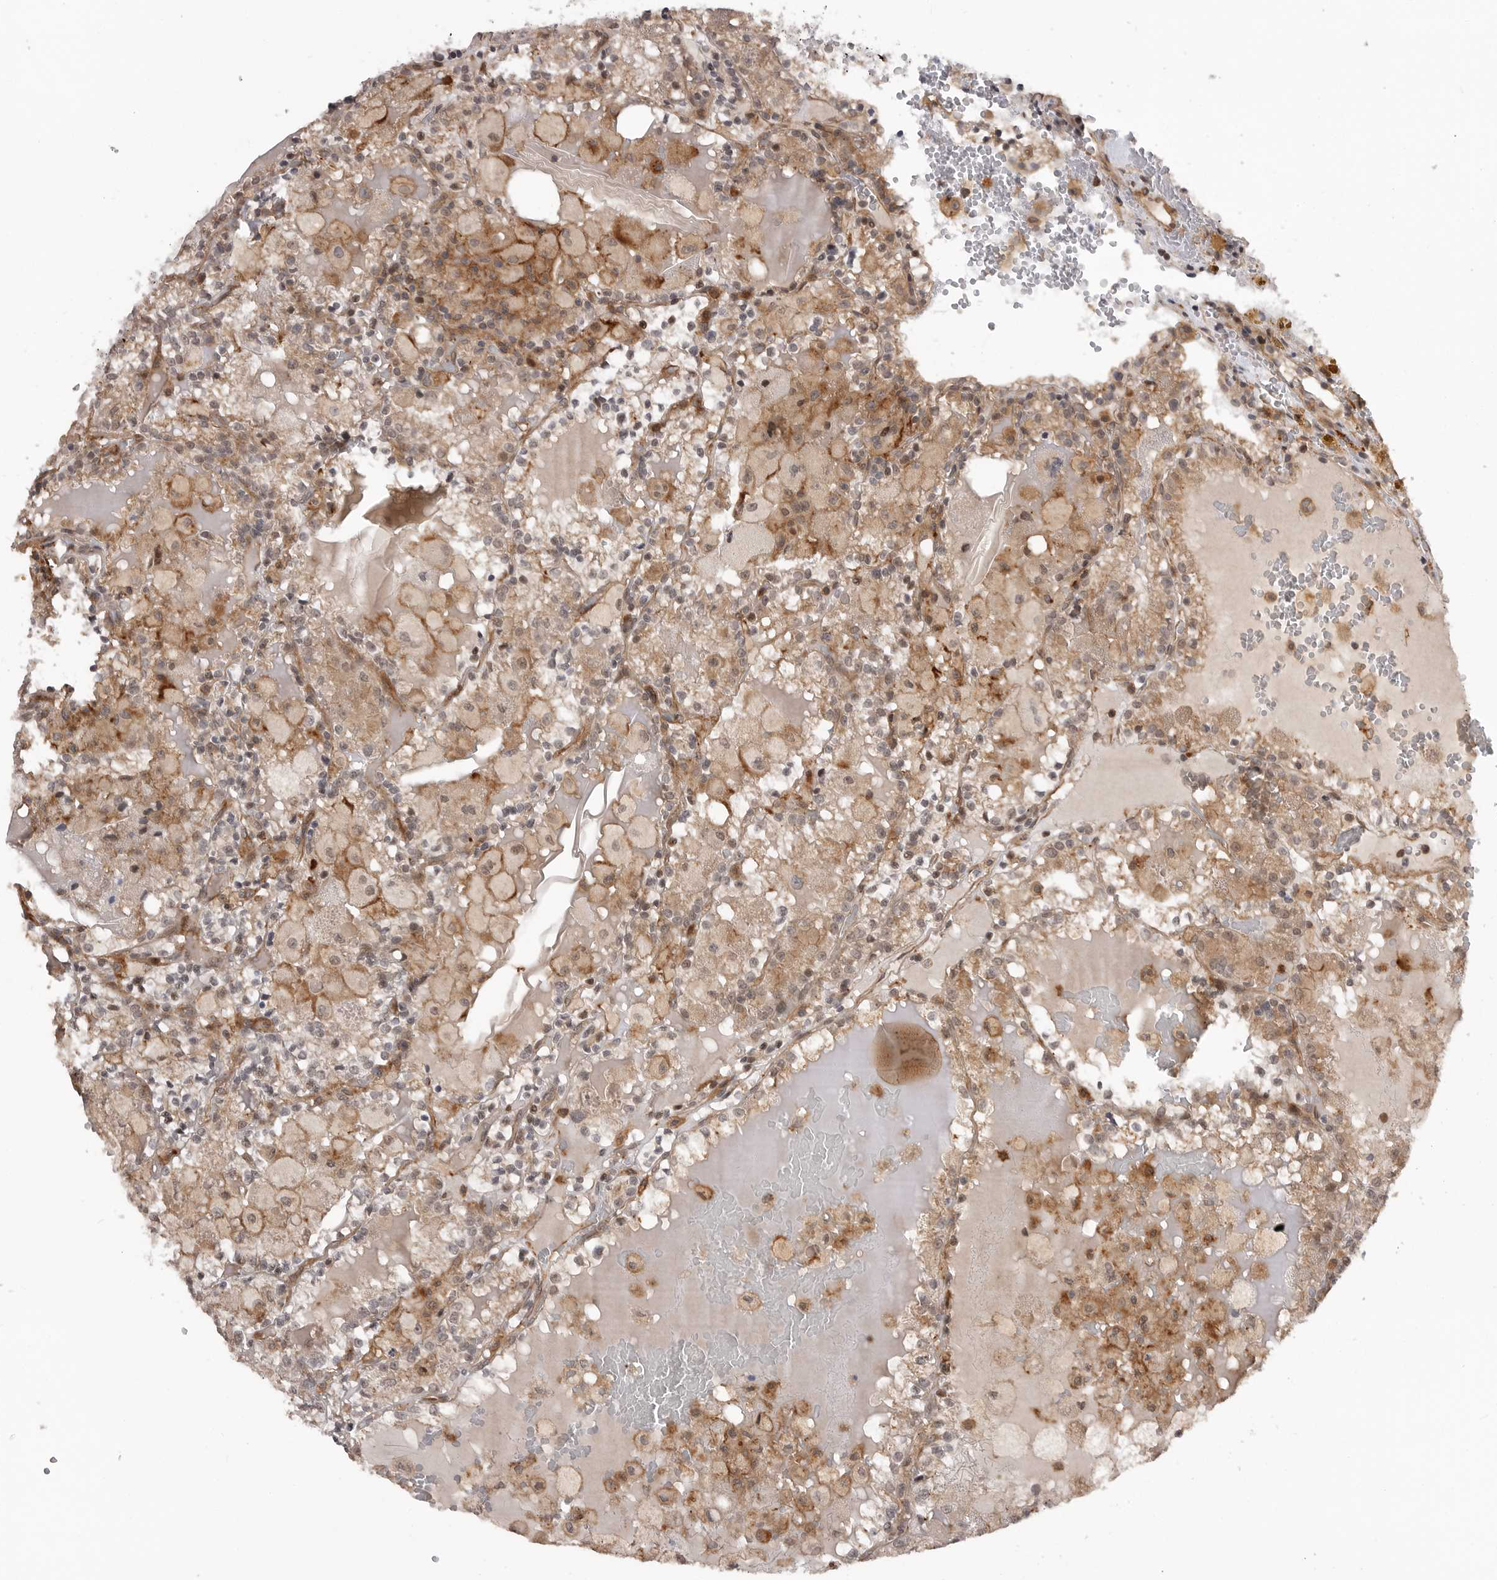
{"staining": {"intensity": "moderate", "quantity": "<25%", "location": "cytoplasmic/membranous"}, "tissue": "renal cancer", "cell_type": "Tumor cells", "image_type": "cancer", "snomed": [{"axis": "morphology", "description": "Adenocarcinoma, NOS"}, {"axis": "topography", "description": "Kidney"}], "caption": "Protein expression by IHC reveals moderate cytoplasmic/membranous expression in approximately <25% of tumor cells in renal cancer (adenocarcinoma). The staining was performed using DAB (3,3'-diaminobenzidine), with brown indicating positive protein expression. Nuclei are stained blue with hematoxylin.", "gene": "TRIM56", "patient": {"sex": "female", "age": 56}}